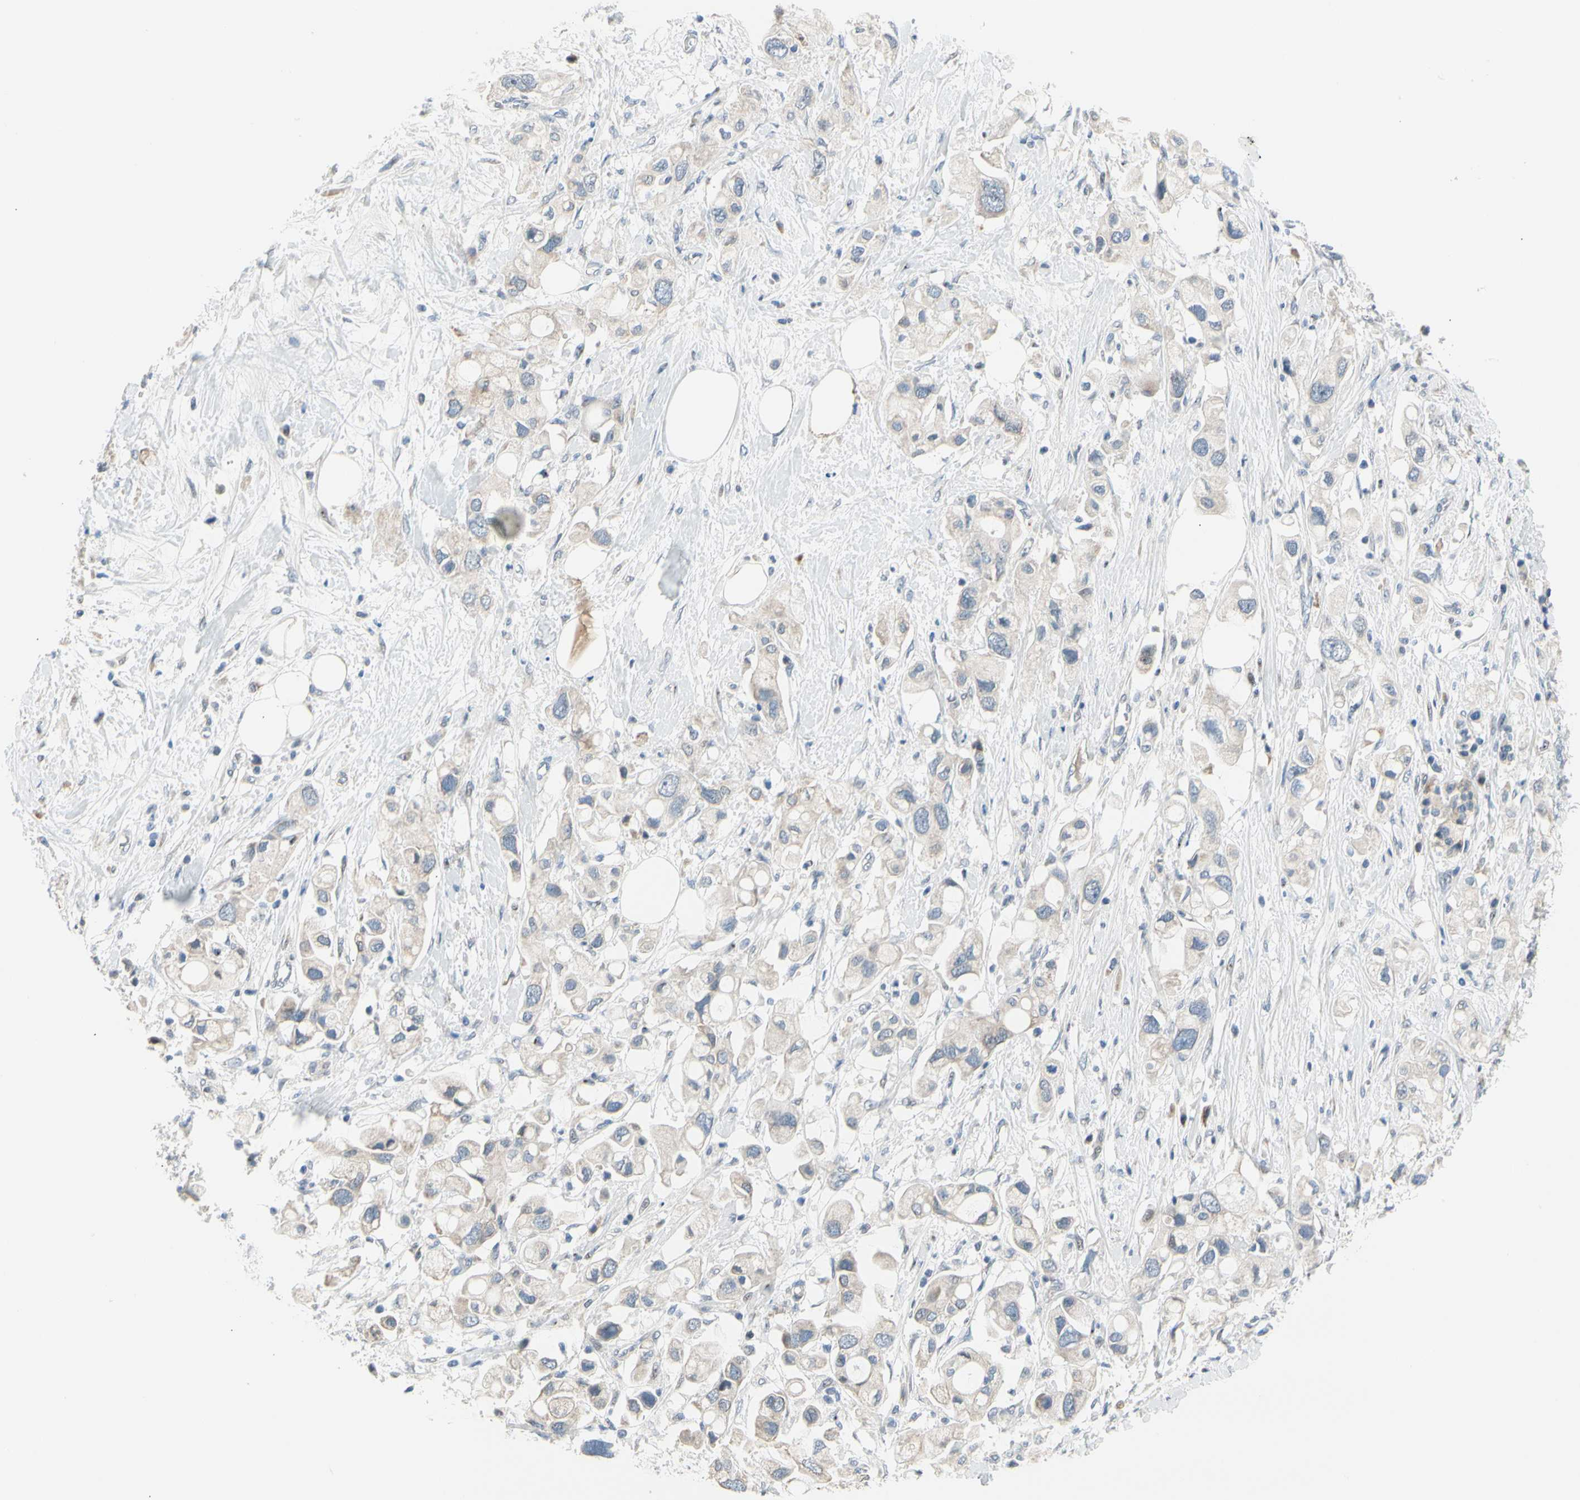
{"staining": {"intensity": "negative", "quantity": "none", "location": "none"}, "tissue": "pancreatic cancer", "cell_type": "Tumor cells", "image_type": "cancer", "snomed": [{"axis": "morphology", "description": "Adenocarcinoma, NOS"}, {"axis": "topography", "description": "Pancreas"}], "caption": "Pancreatic adenocarcinoma stained for a protein using immunohistochemistry exhibits no positivity tumor cells.", "gene": "NFASC", "patient": {"sex": "female", "age": 56}}